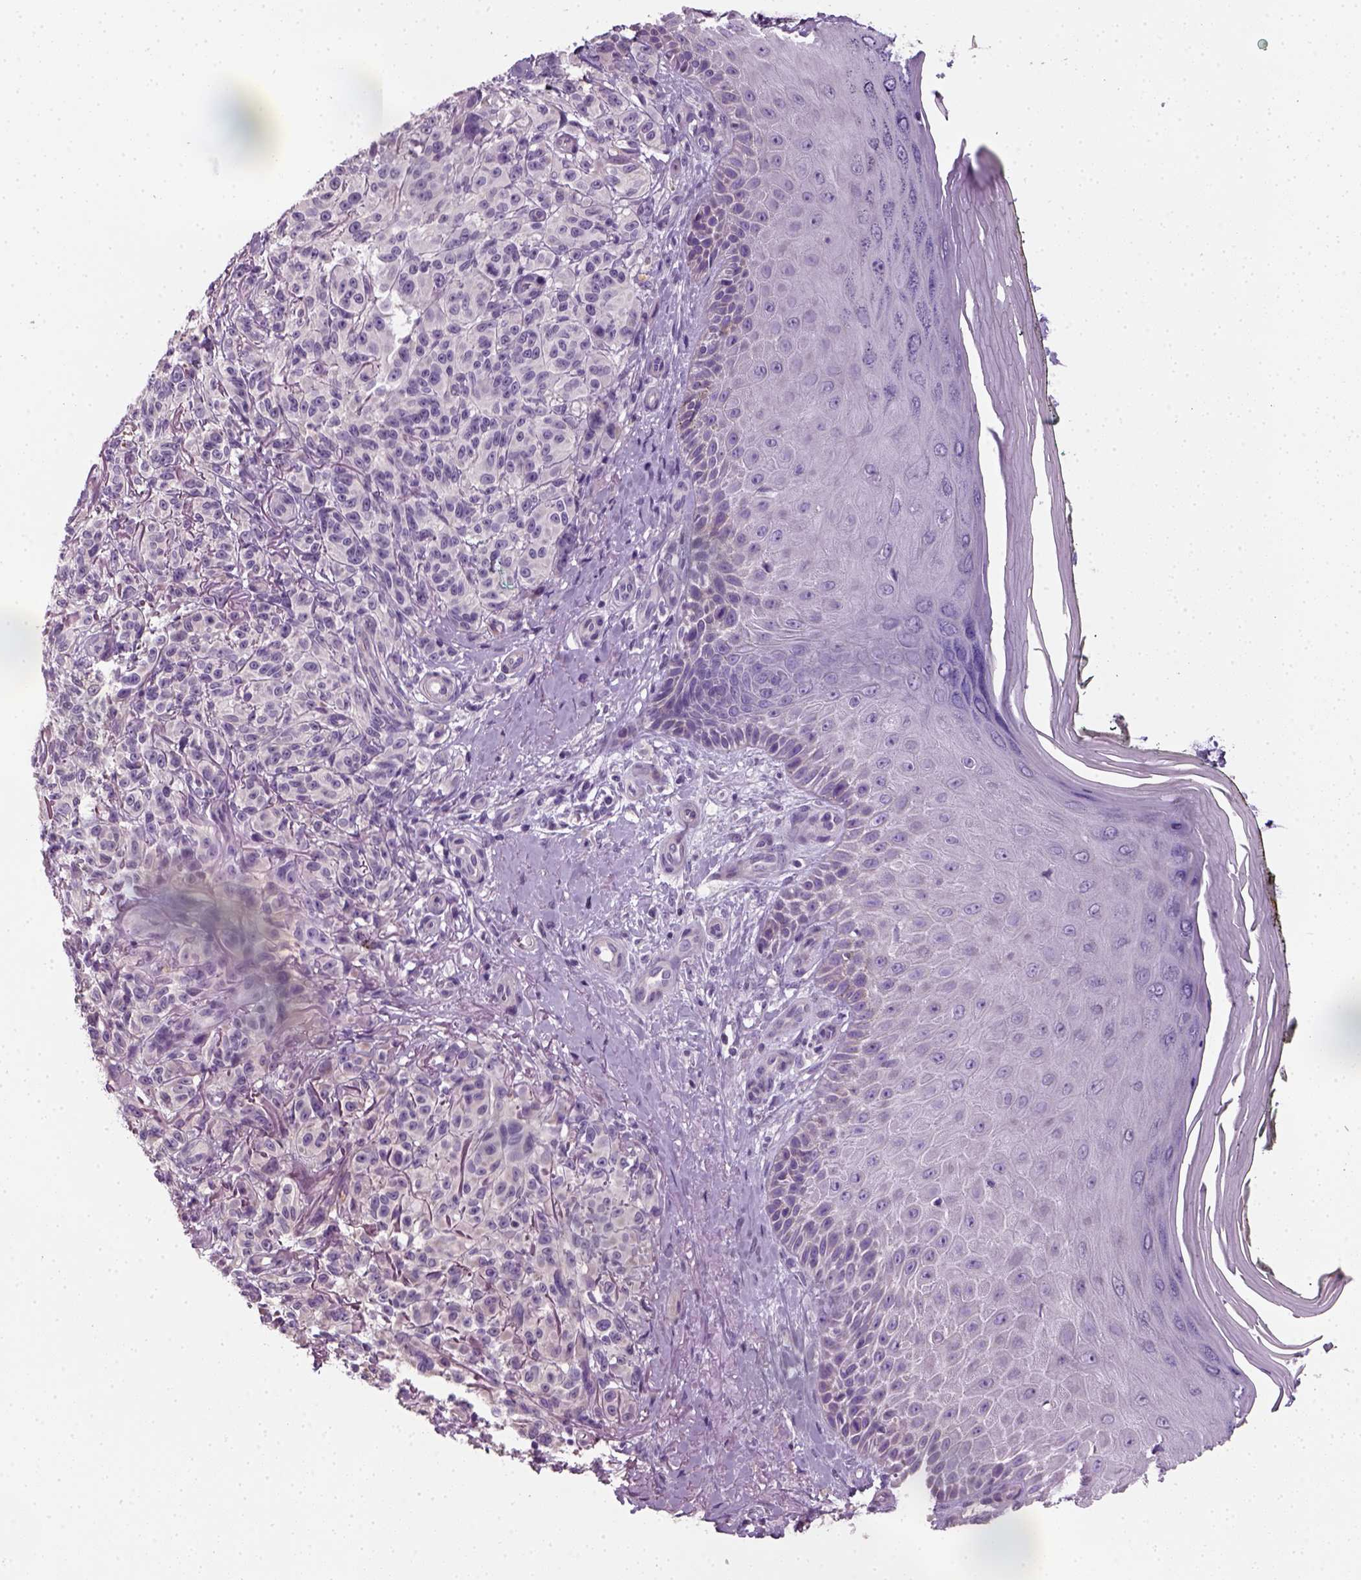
{"staining": {"intensity": "negative", "quantity": "none", "location": "none"}, "tissue": "melanoma", "cell_type": "Tumor cells", "image_type": "cancer", "snomed": [{"axis": "morphology", "description": "Malignant melanoma, NOS"}, {"axis": "topography", "description": "Skin"}], "caption": "IHC image of human malignant melanoma stained for a protein (brown), which demonstrates no expression in tumor cells.", "gene": "ELOVL3", "patient": {"sex": "female", "age": 85}}